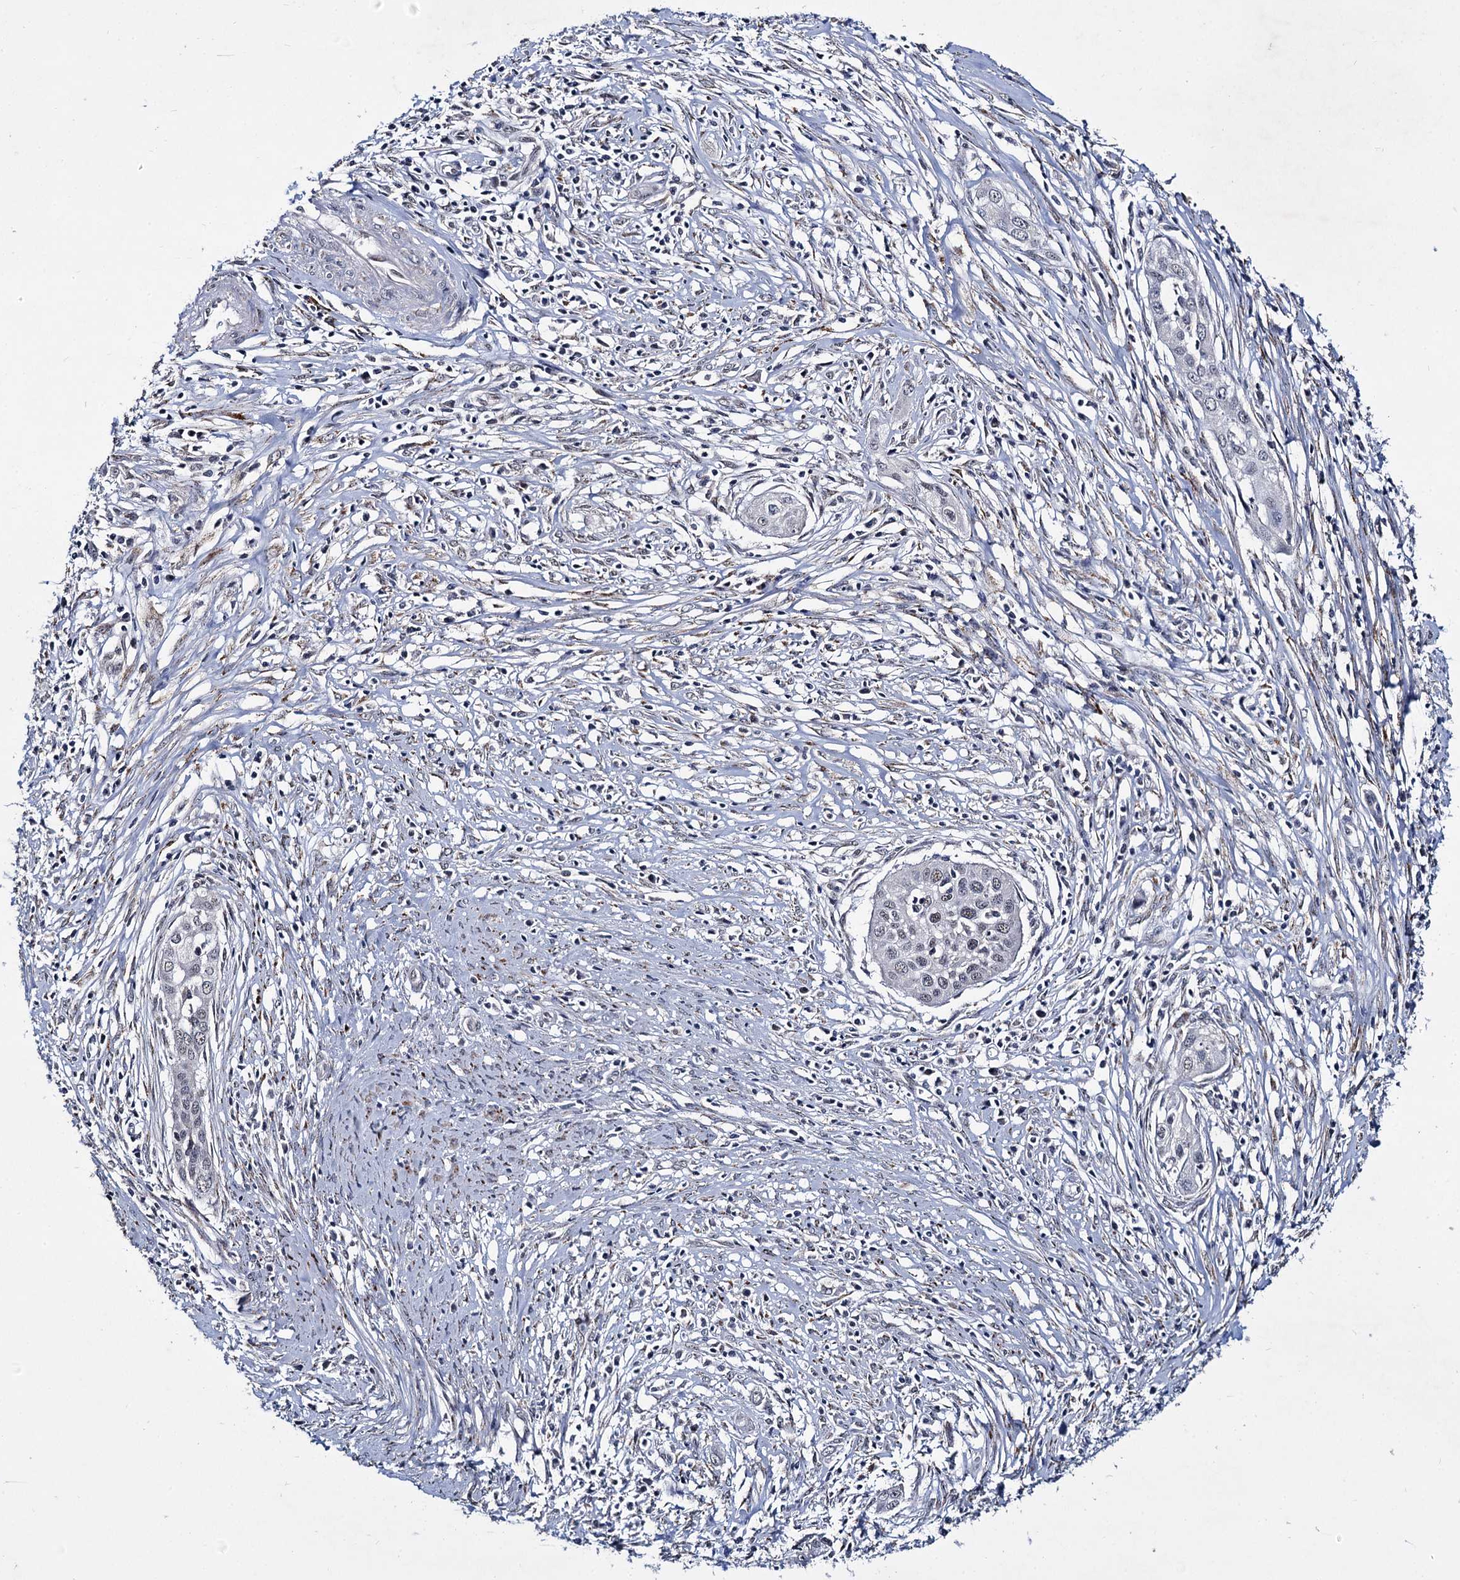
{"staining": {"intensity": "moderate", "quantity": "<25%", "location": "nuclear"}, "tissue": "cervical cancer", "cell_type": "Tumor cells", "image_type": "cancer", "snomed": [{"axis": "morphology", "description": "Squamous cell carcinoma, NOS"}, {"axis": "topography", "description": "Cervix"}], "caption": "Immunohistochemistry (IHC) (DAB (3,3'-diaminobenzidine)) staining of human cervical squamous cell carcinoma displays moderate nuclear protein staining in approximately <25% of tumor cells.", "gene": "RPUSD4", "patient": {"sex": "female", "age": 34}}